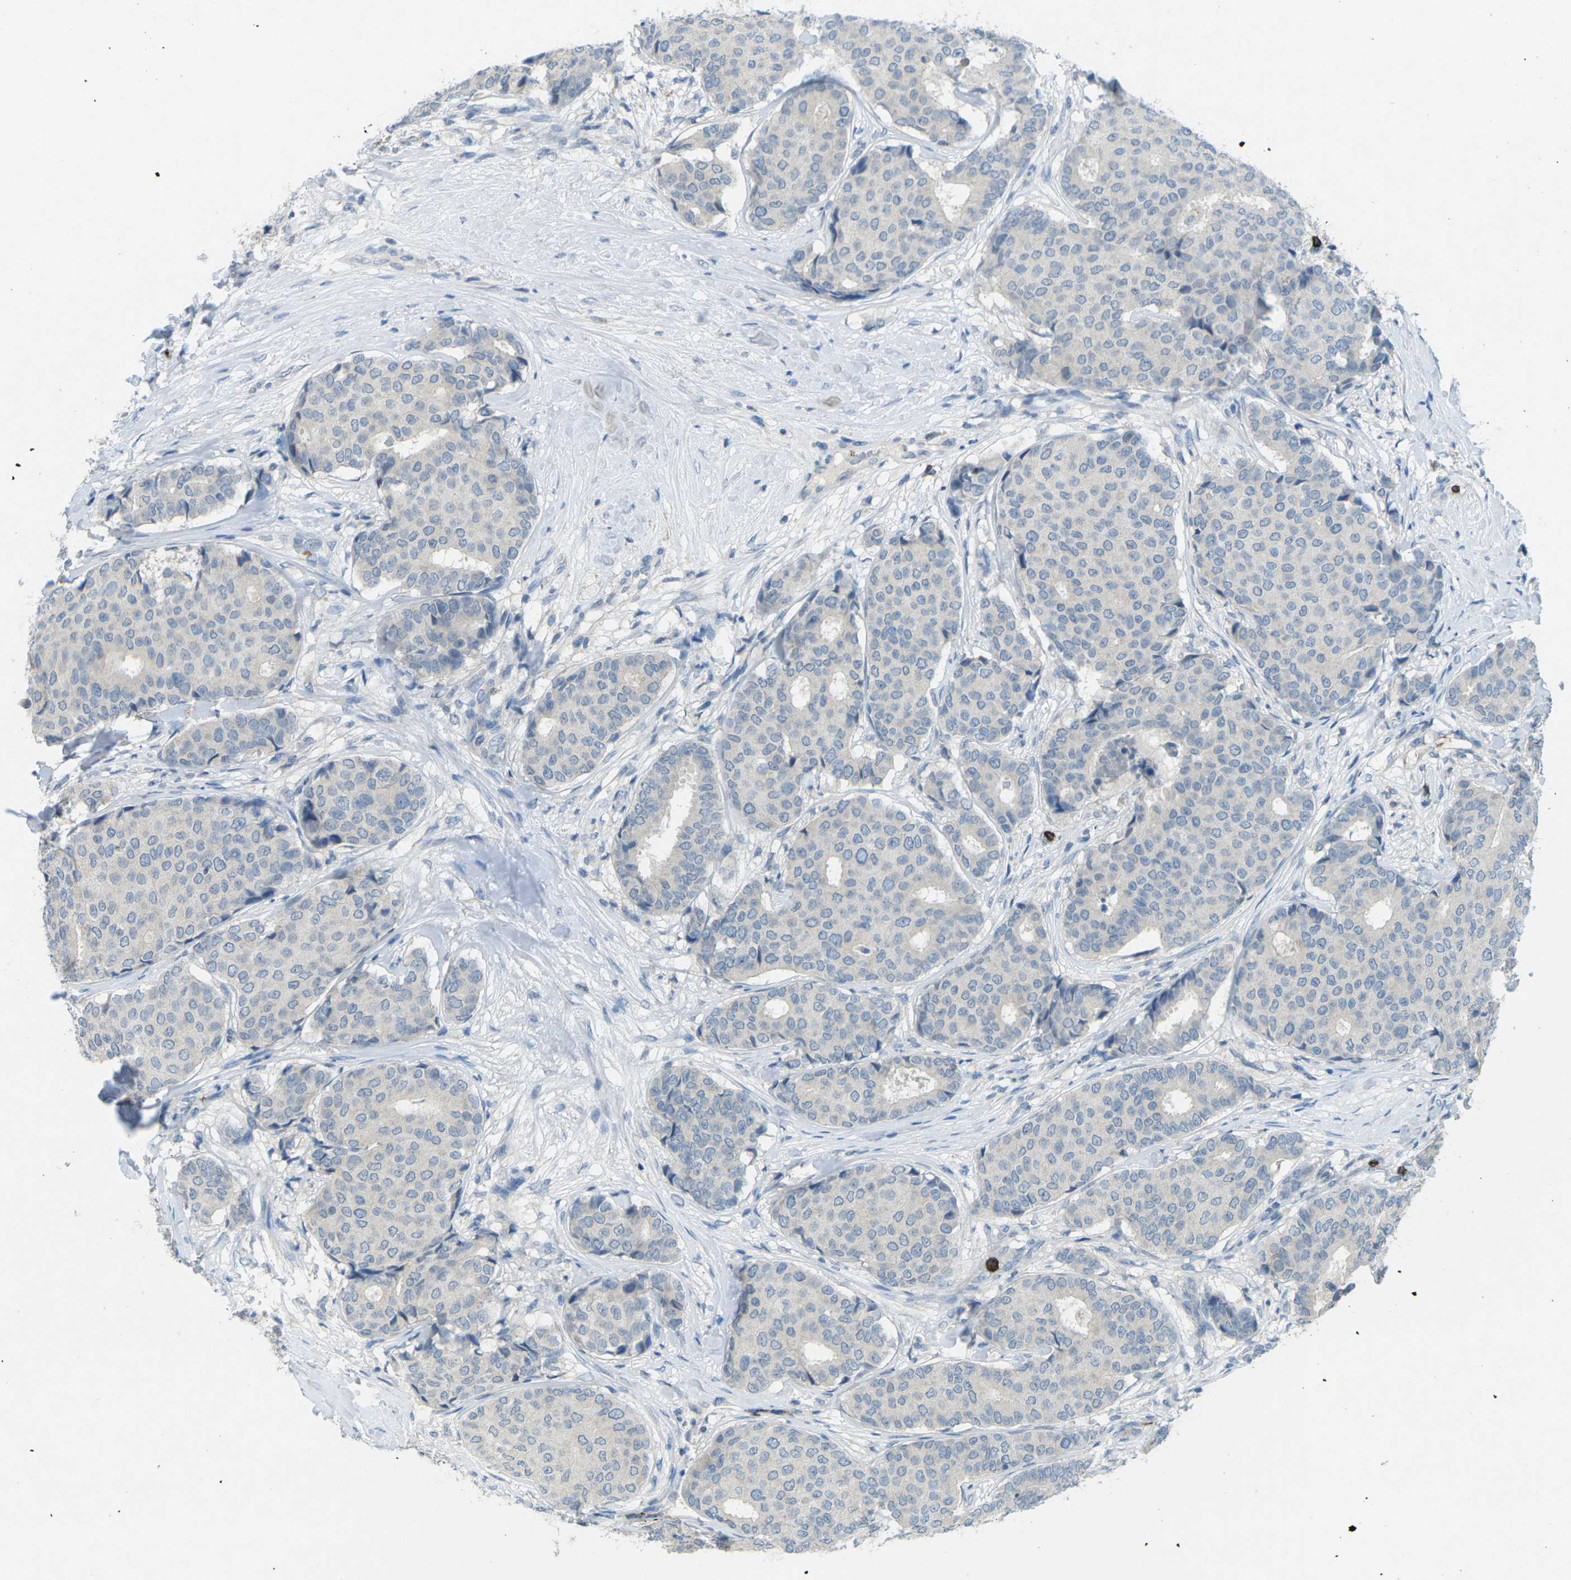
{"staining": {"intensity": "negative", "quantity": "none", "location": "none"}, "tissue": "breast cancer", "cell_type": "Tumor cells", "image_type": "cancer", "snomed": [{"axis": "morphology", "description": "Duct carcinoma"}, {"axis": "topography", "description": "Breast"}], "caption": "Tumor cells are negative for protein expression in human breast infiltrating ductal carcinoma.", "gene": "CD19", "patient": {"sex": "female", "age": 75}}